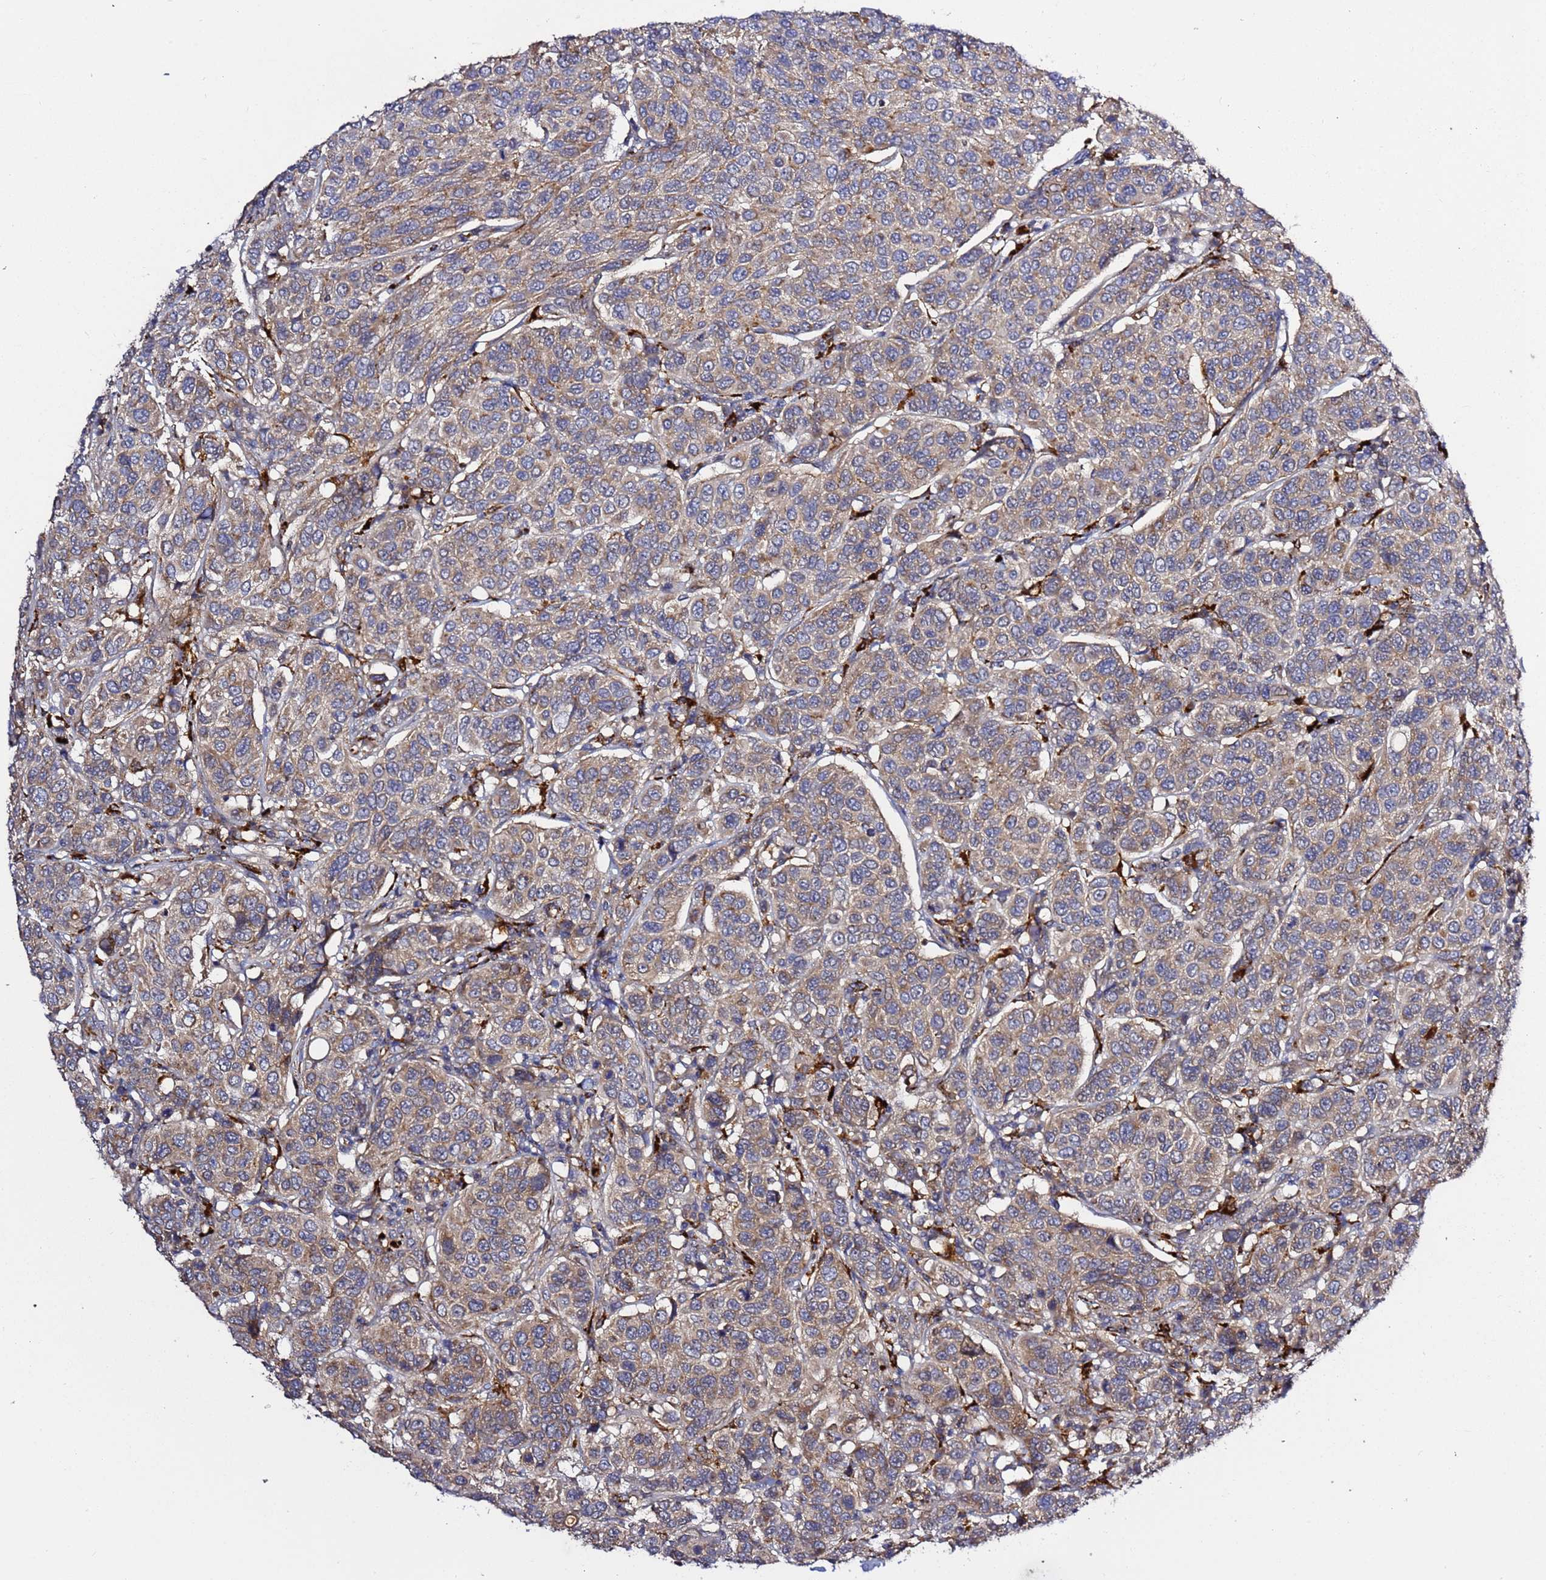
{"staining": {"intensity": "moderate", "quantity": ">75%", "location": "cytoplasmic/membranous"}, "tissue": "breast cancer", "cell_type": "Tumor cells", "image_type": "cancer", "snomed": [{"axis": "morphology", "description": "Duct carcinoma"}, {"axis": "topography", "description": "Breast"}], "caption": "This is an image of immunohistochemistry staining of breast cancer, which shows moderate expression in the cytoplasmic/membranous of tumor cells.", "gene": "VPS36", "patient": {"sex": "female", "age": 55}}